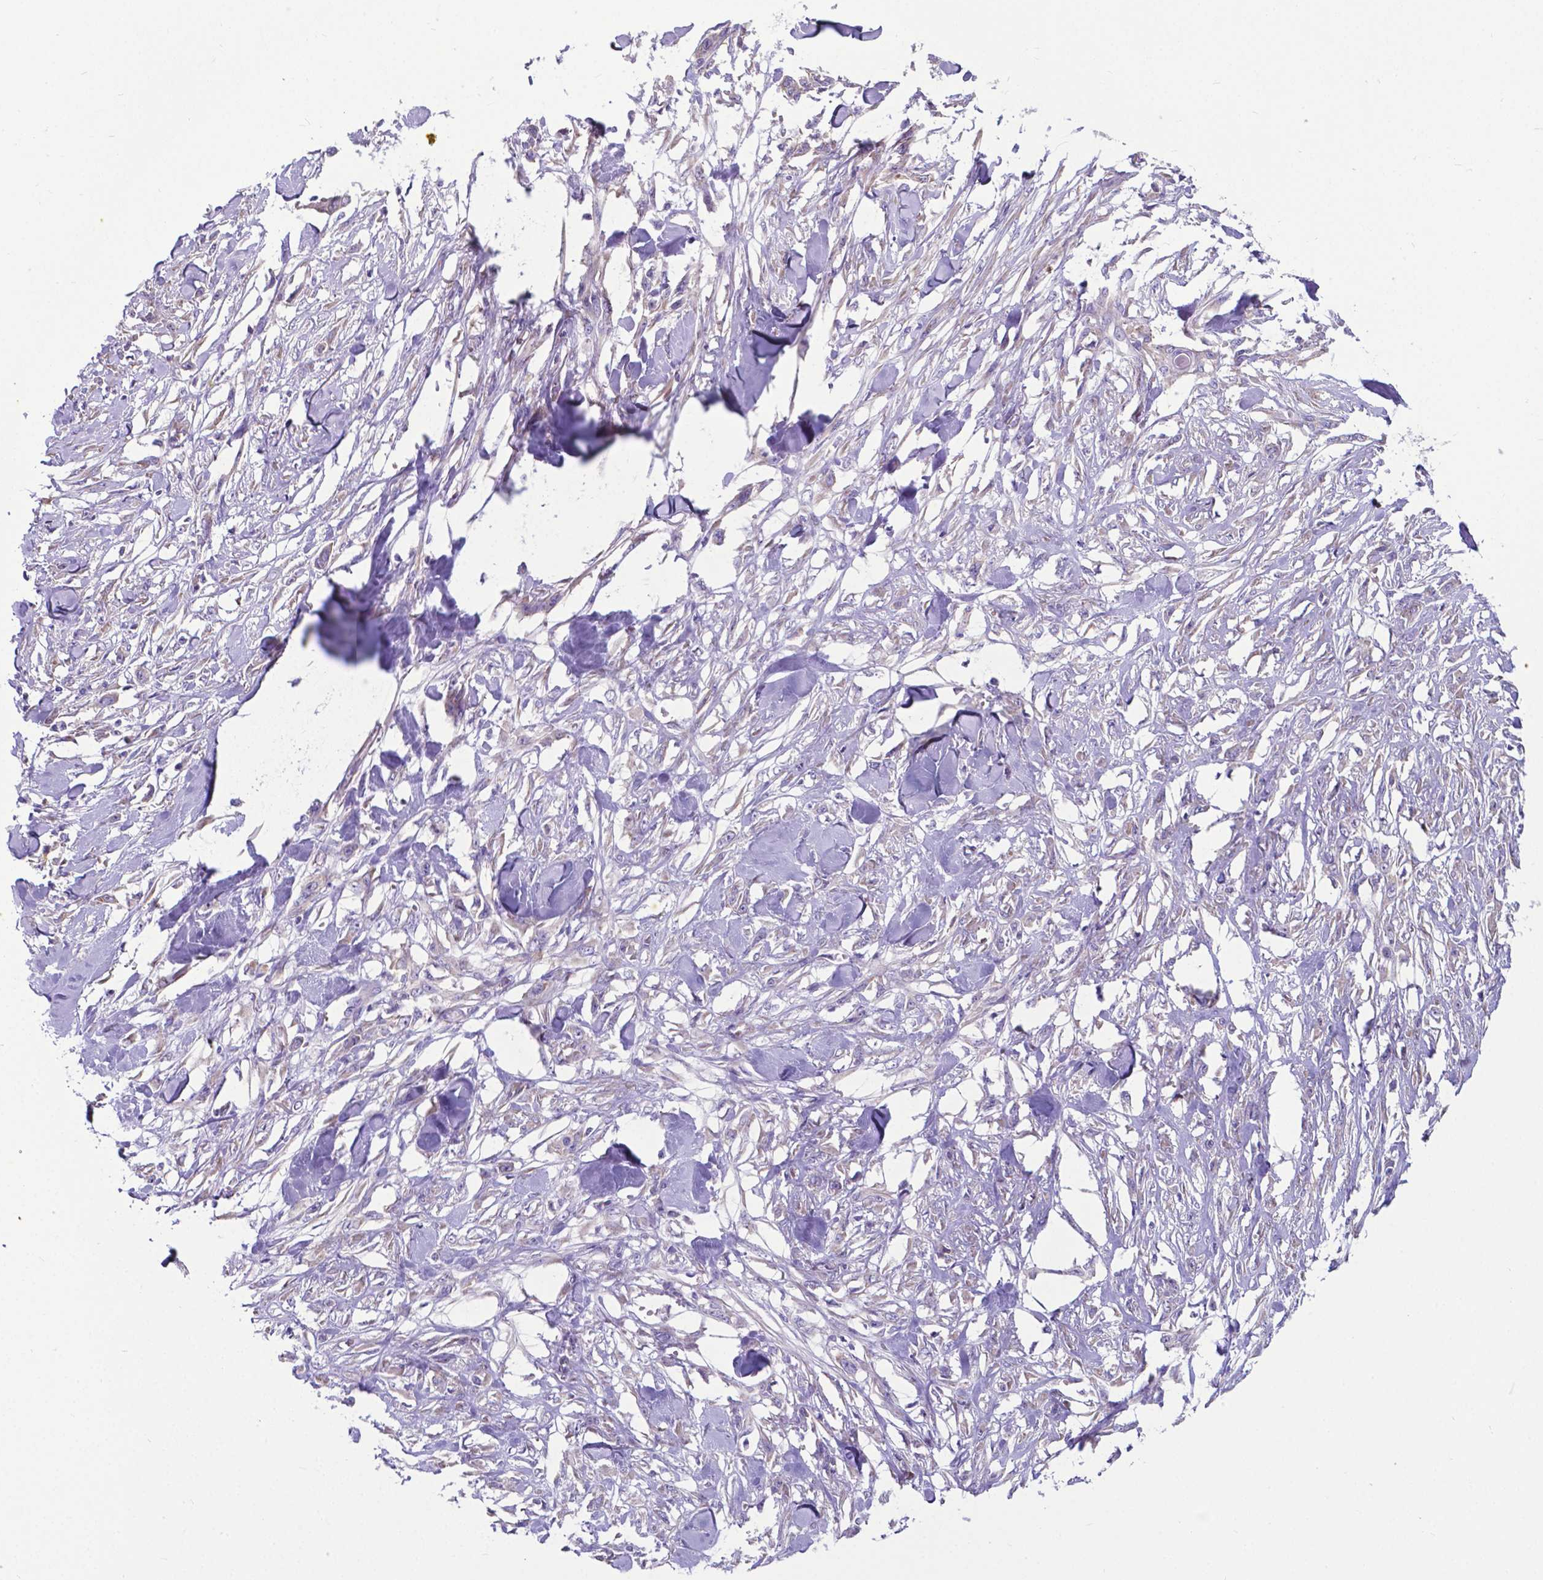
{"staining": {"intensity": "weak", "quantity": ">75%", "location": "cytoplasmic/membranous"}, "tissue": "skin cancer", "cell_type": "Tumor cells", "image_type": "cancer", "snomed": [{"axis": "morphology", "description": "Squamous cell carcinoma, NOS"}, {"axis": "topography", "description": "Skin"}], "caption": "Protein staining of skin squamous cell carcinoma tissue exhibits weak cytoplasmic/membranous staining in approximately >75% of tumor cells.", "gene": "RPL6", "patient": {"sex": "female", "age": 59}}